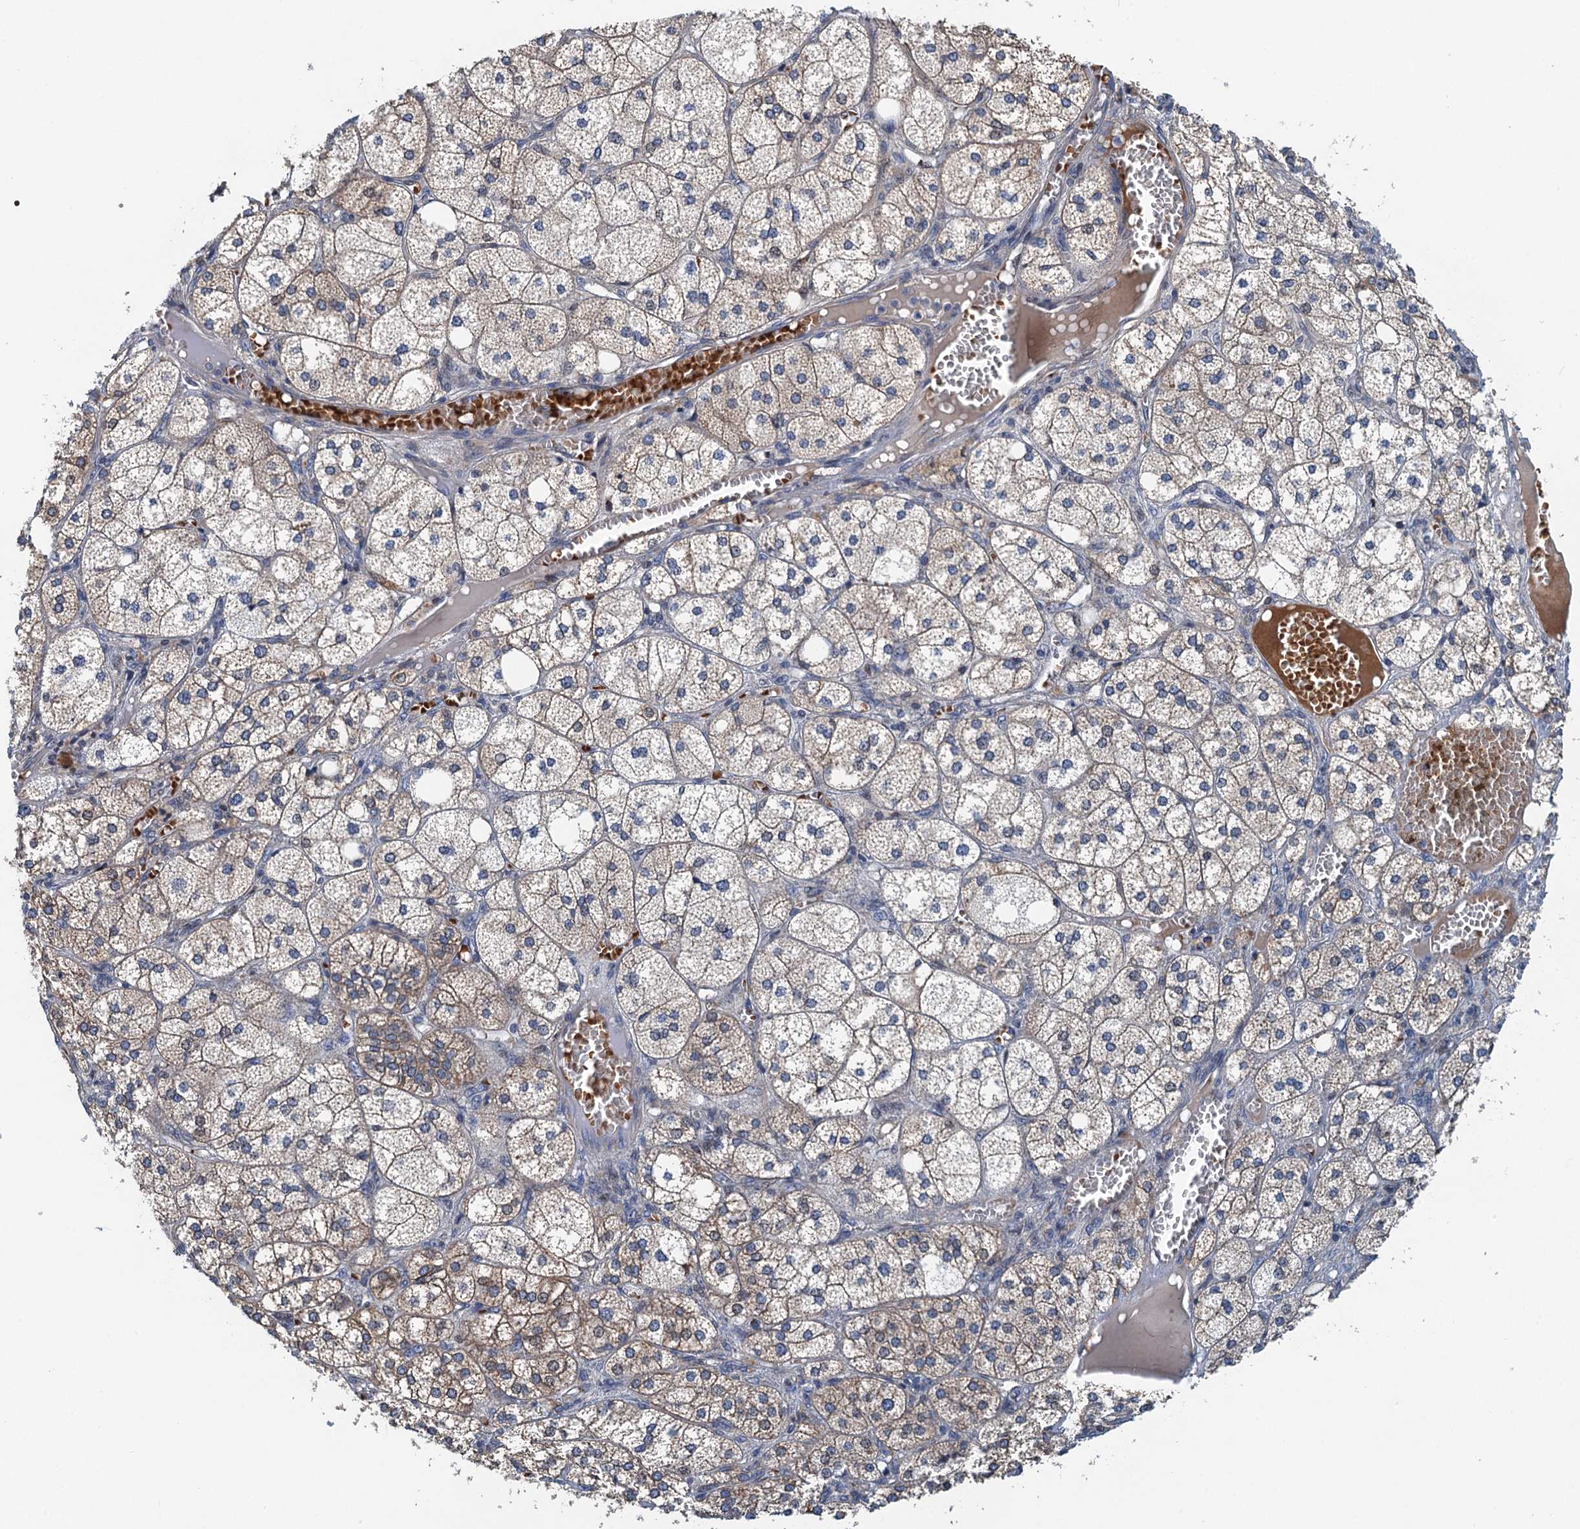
{"staining": {"intensity": "moderate", "quantity": ">75%", "location": "cytoplasmic/membranous"}, "tissue": "adrenal gland", "cell_type": "Glandular cells", "image_type": "normal", "snomed": [{"axis": "morphology", "description": "Normal tissue, NOS"}, {"axis": "topography", "description": "Adrenal gland"}], "caption": "IHC (DAB (3,3'-diaminobenzidine)) staining of benign adrenal gland displays moderate cytoplasmic/membranous protein positivity in approximately >75% of glandular cells. Nuclei are stained in blue.", "gene": "NBEA", "patient": {"sex": "female", "age": 61}}